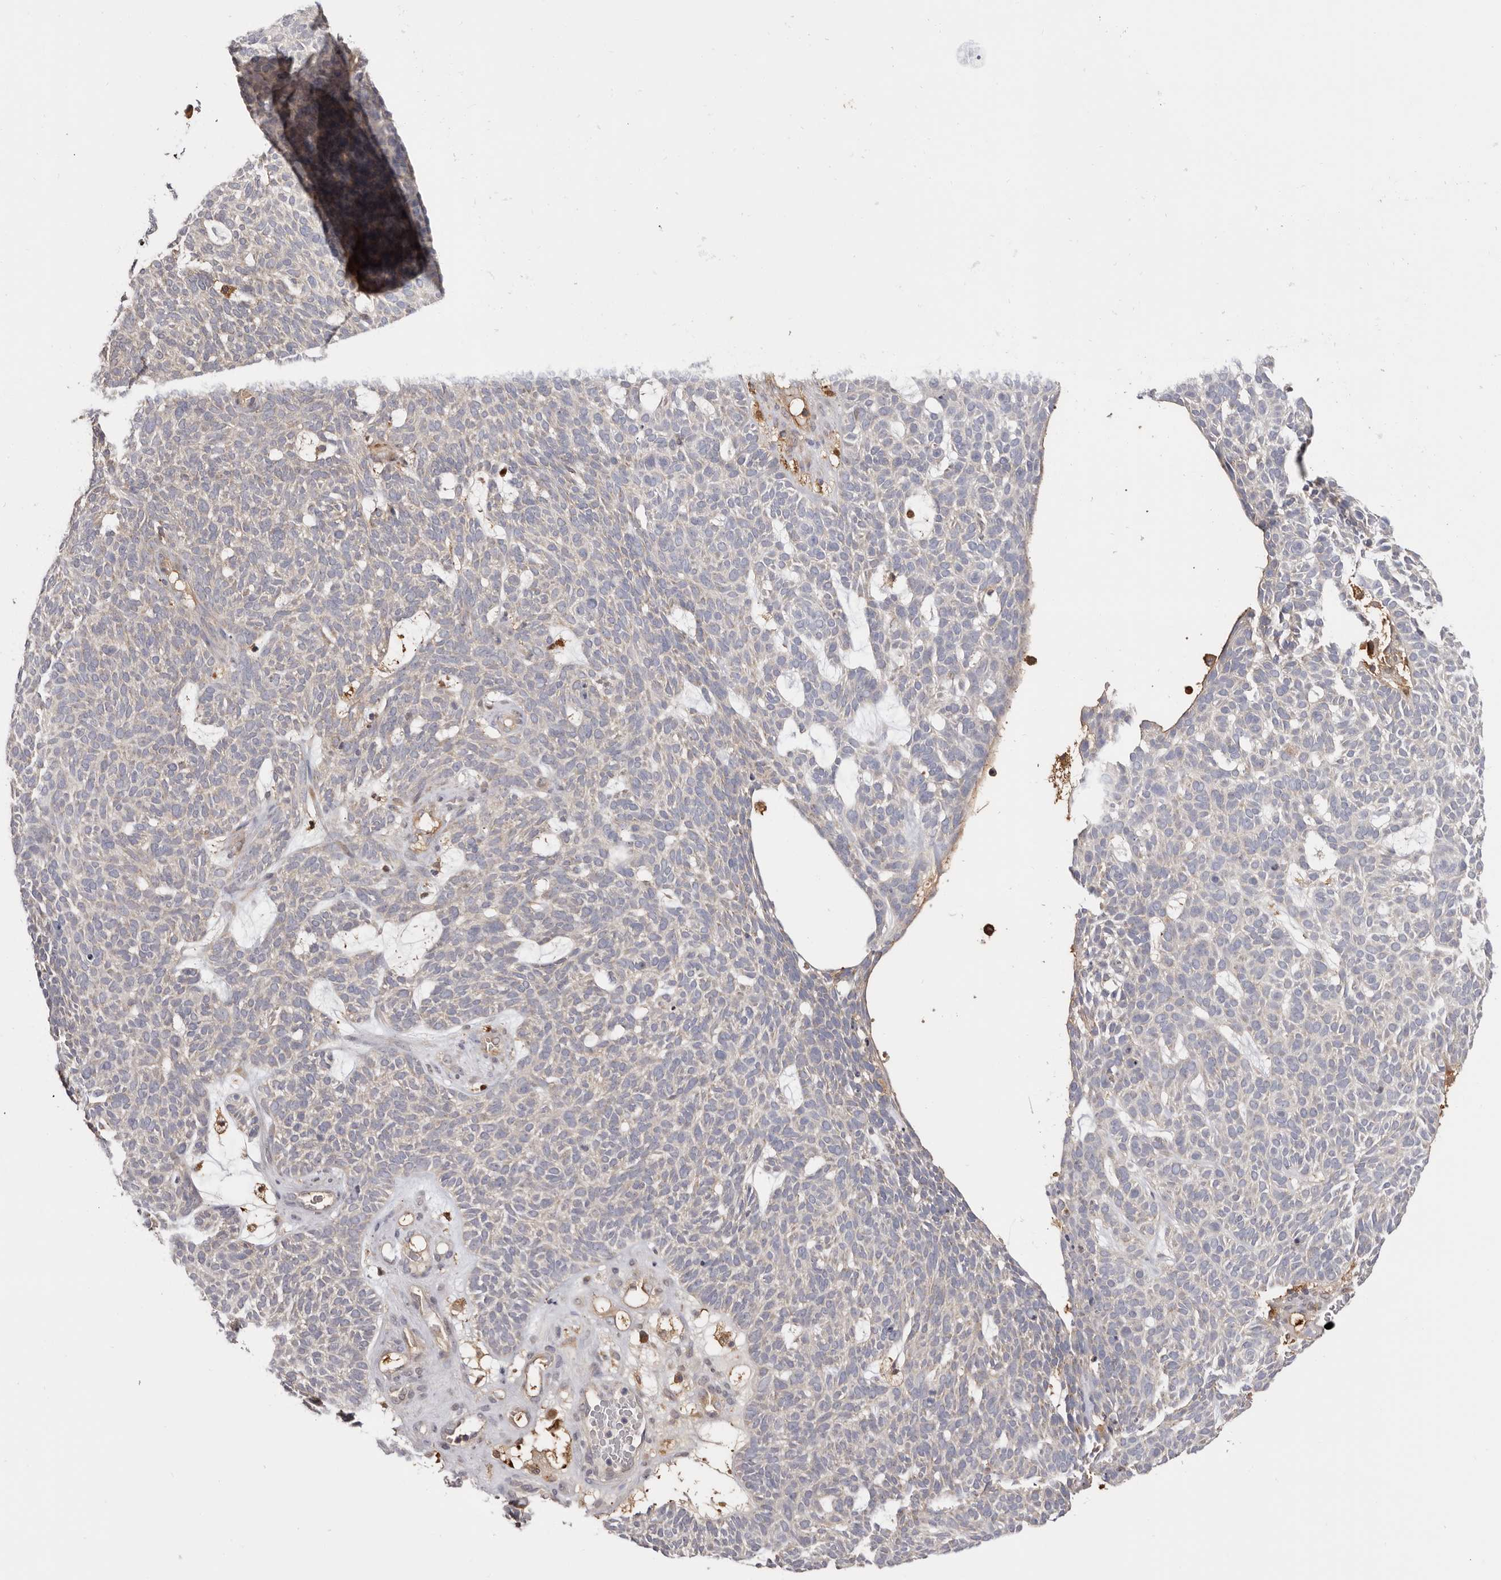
{"staining": {"intensity": "negative", "quantity": "none", "location": "none"}, "tissue": "skin cancer", "cell_type": "Tumor cells", "image_type": "cancer", "snomed": [{"axis": "morphology", "description": "Squamous cell carcinoma, NOS"}, {"axis": "topography", "description": "Skin"}], "caption": "Skin cancer was stained to show a protein in brown. There is no significant staining in tumor cells. (DAB immunohistochemistry visualized using brightfield microscopy, high magnification).", "gene": "LAP3", "patient": {"sex": "female", "age": 90}}